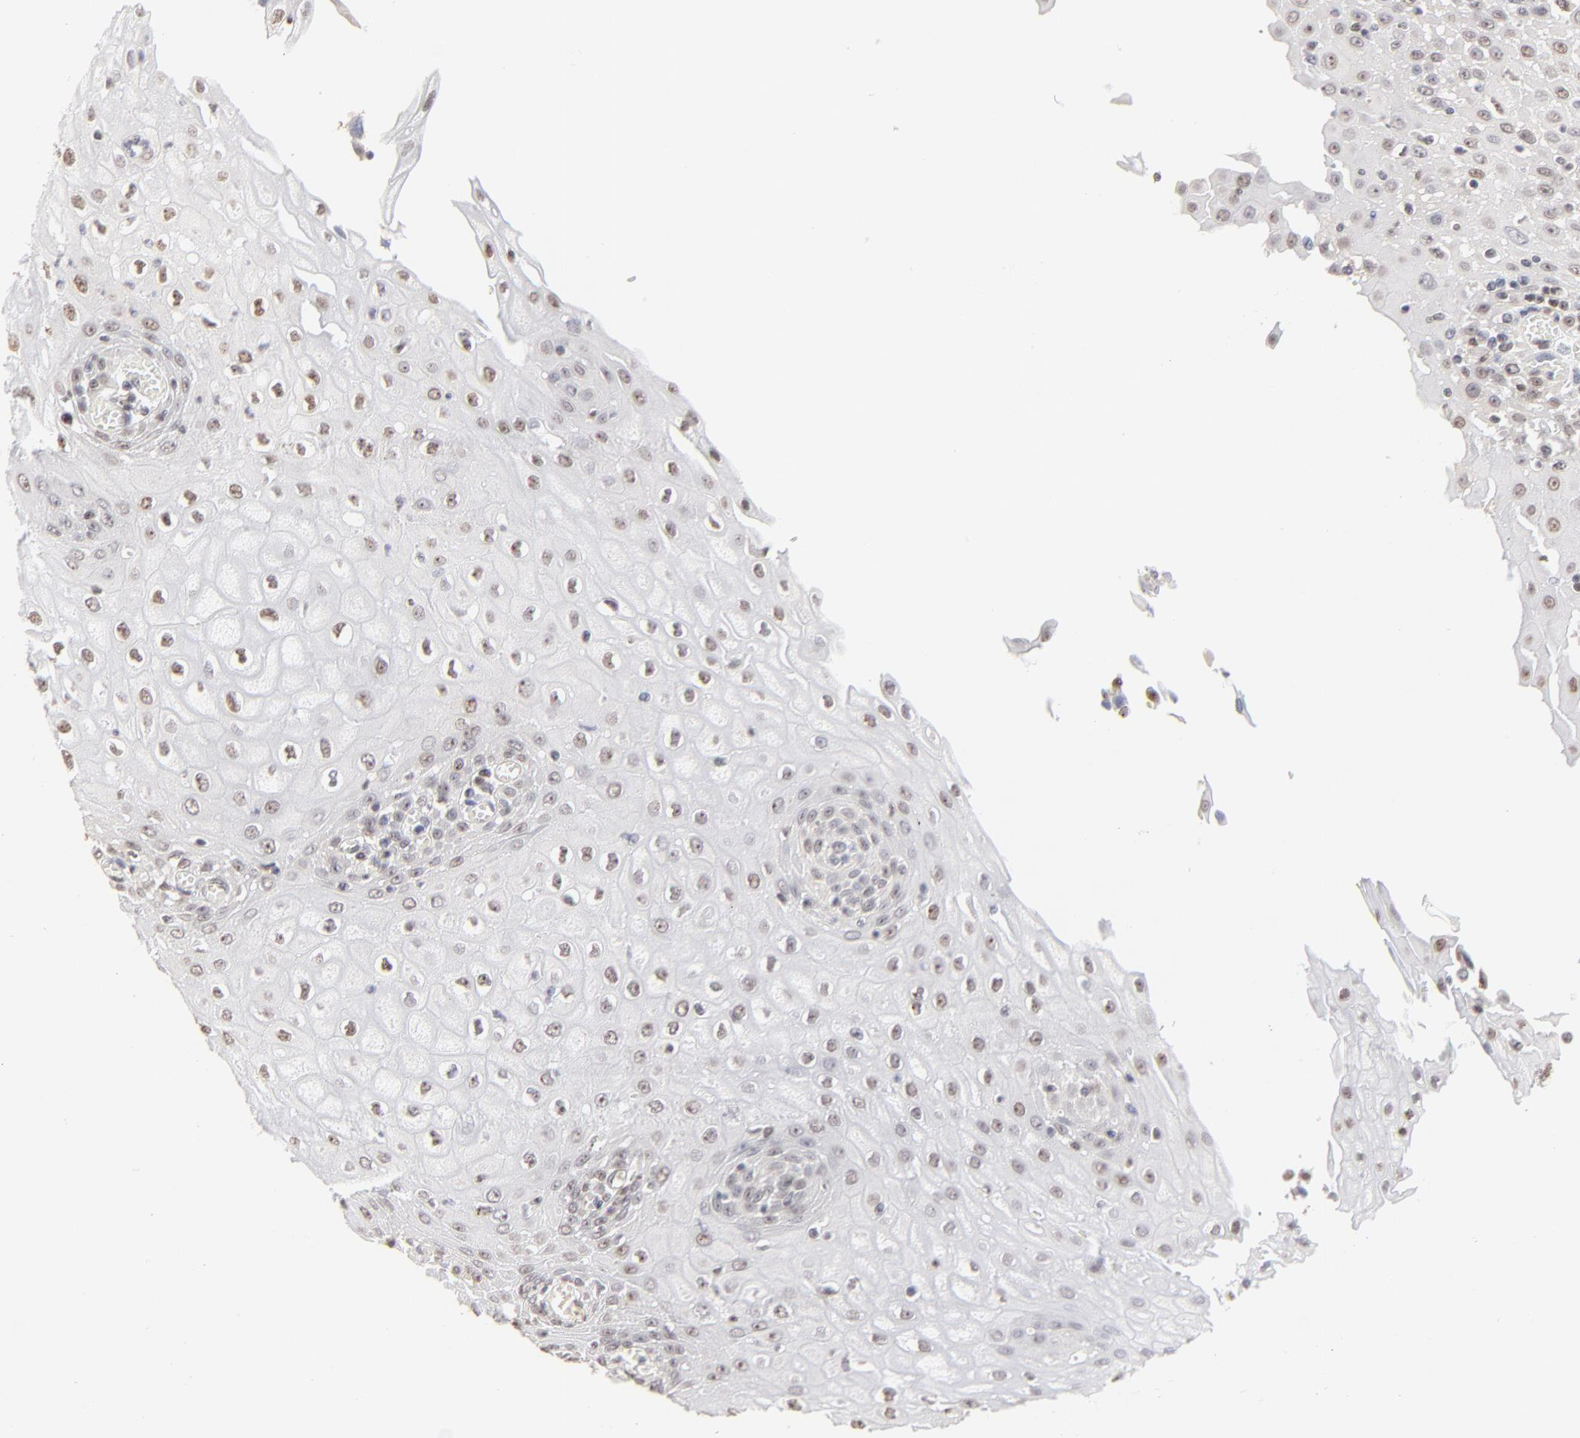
{"staining": {"intensity": "weak", "quantity": "<25%", "location": "nuclear"}, "tissue": "esophagus", "cell_type": "Squamous epithelial cells", "image_type": "normal", "snomed": [{"axis": "morphology", "description": "Normal tissue, NOS"}, {"axis": "morphology", "description": "Squamous cell carcinoma, NOS"}, {"axis": "topography", "description": "Esophagus"}], "caption": "IHC image of unremarkable esophagus stained for a protein (brown), which exhibits no staining in squamous epithelial cells.", "gene": "NFIL3", "patient": {"sex": "male", "age": 65}}